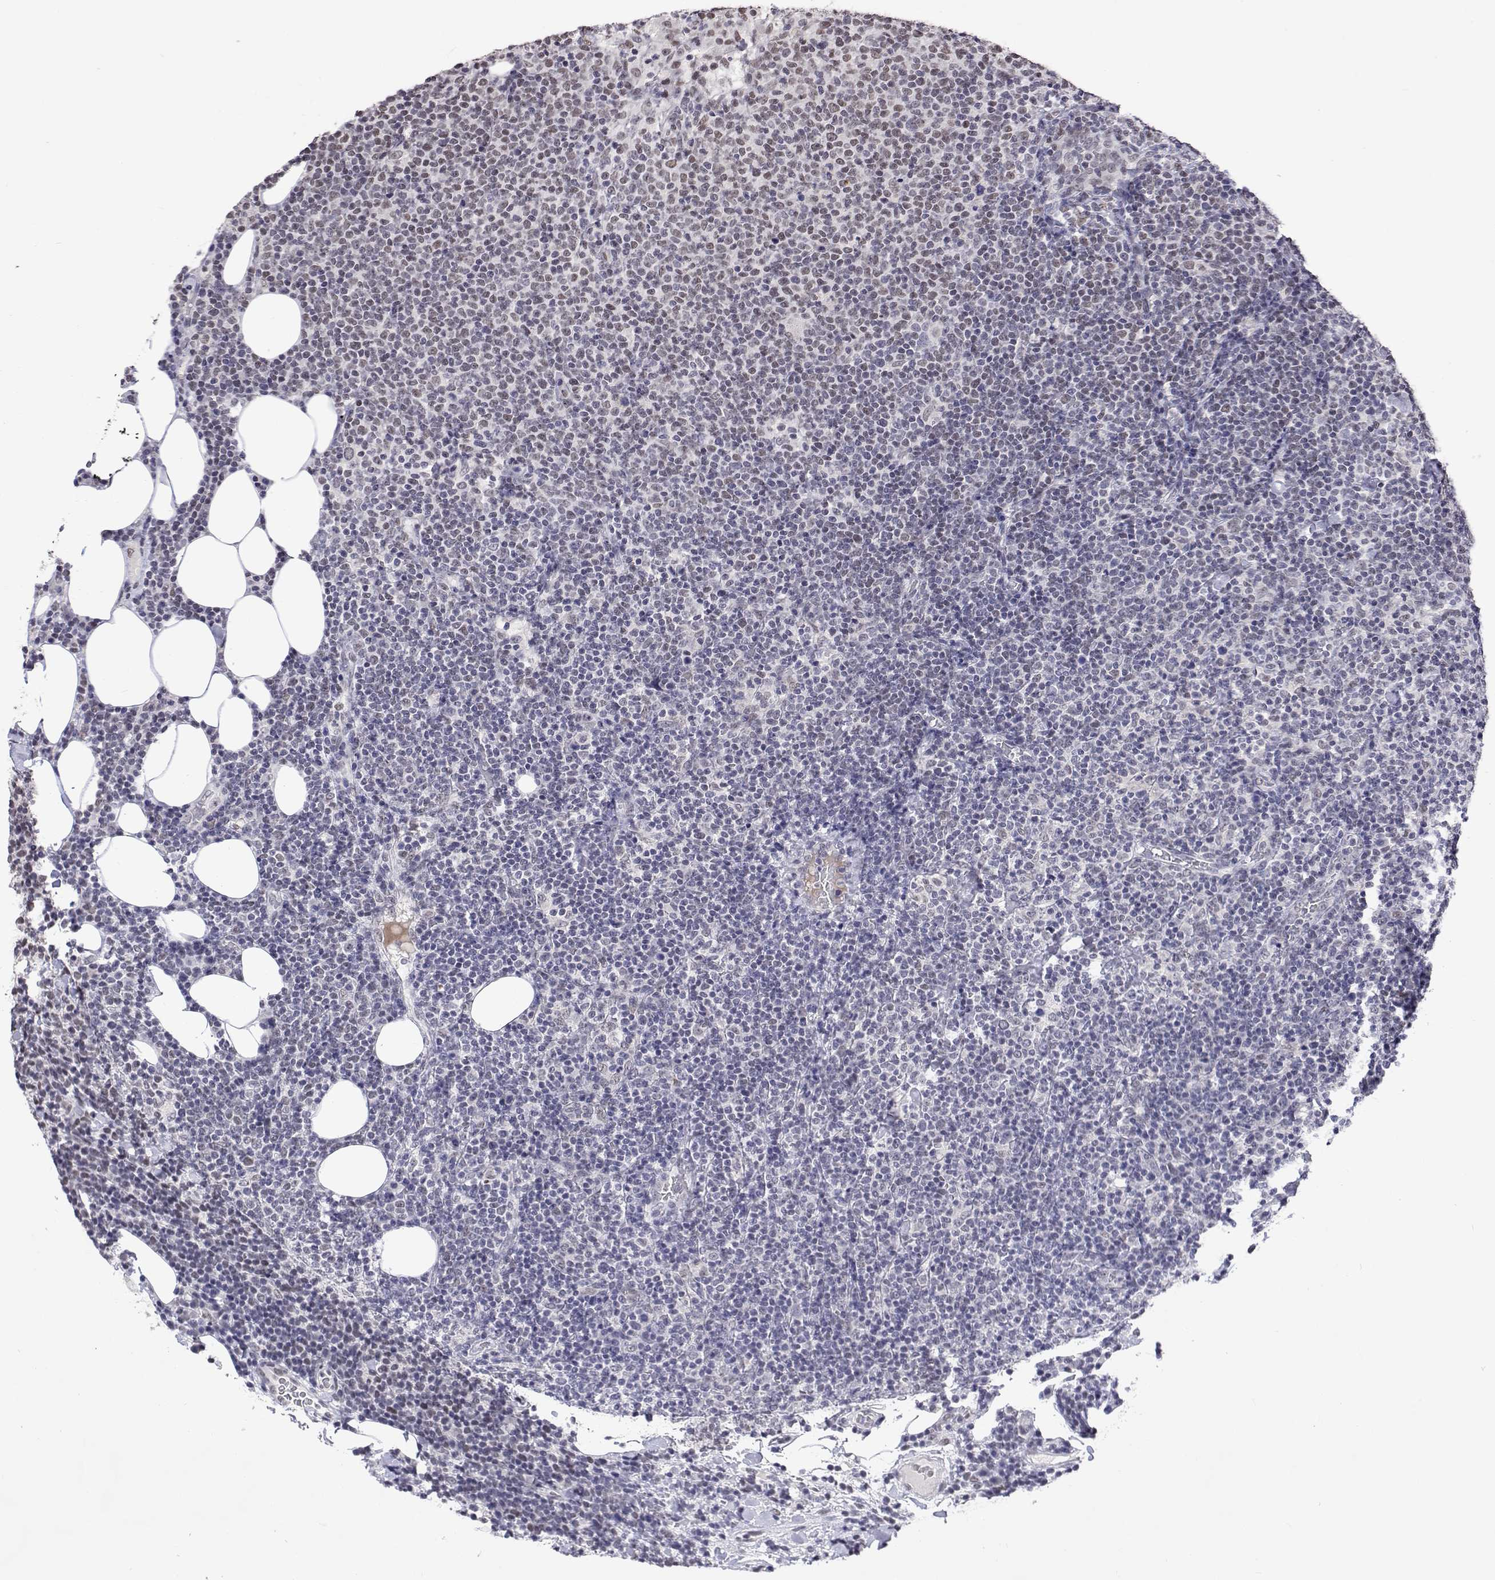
{"staining": {"intensity": "negative", "quantity": "none", "location": "none"}, "tissue": "lymphoma", "cell_type": "Tumor cells", "image_type": "cancer", "snomed": [{"axis": "morphology", "description": "Malignant lymphoma, non-Hodgkin's type, High grade"}, {"axis": "topography", "description": "Lymph node"}], "caption": "Immunohistochemistry (IHC) of high-grade malignant lymphoma, non-Hodgkin's type demonstrates no staining in tumor cells.", "gene": "HNRNPA0", "patient": {"sex": "male", "age": 61}}